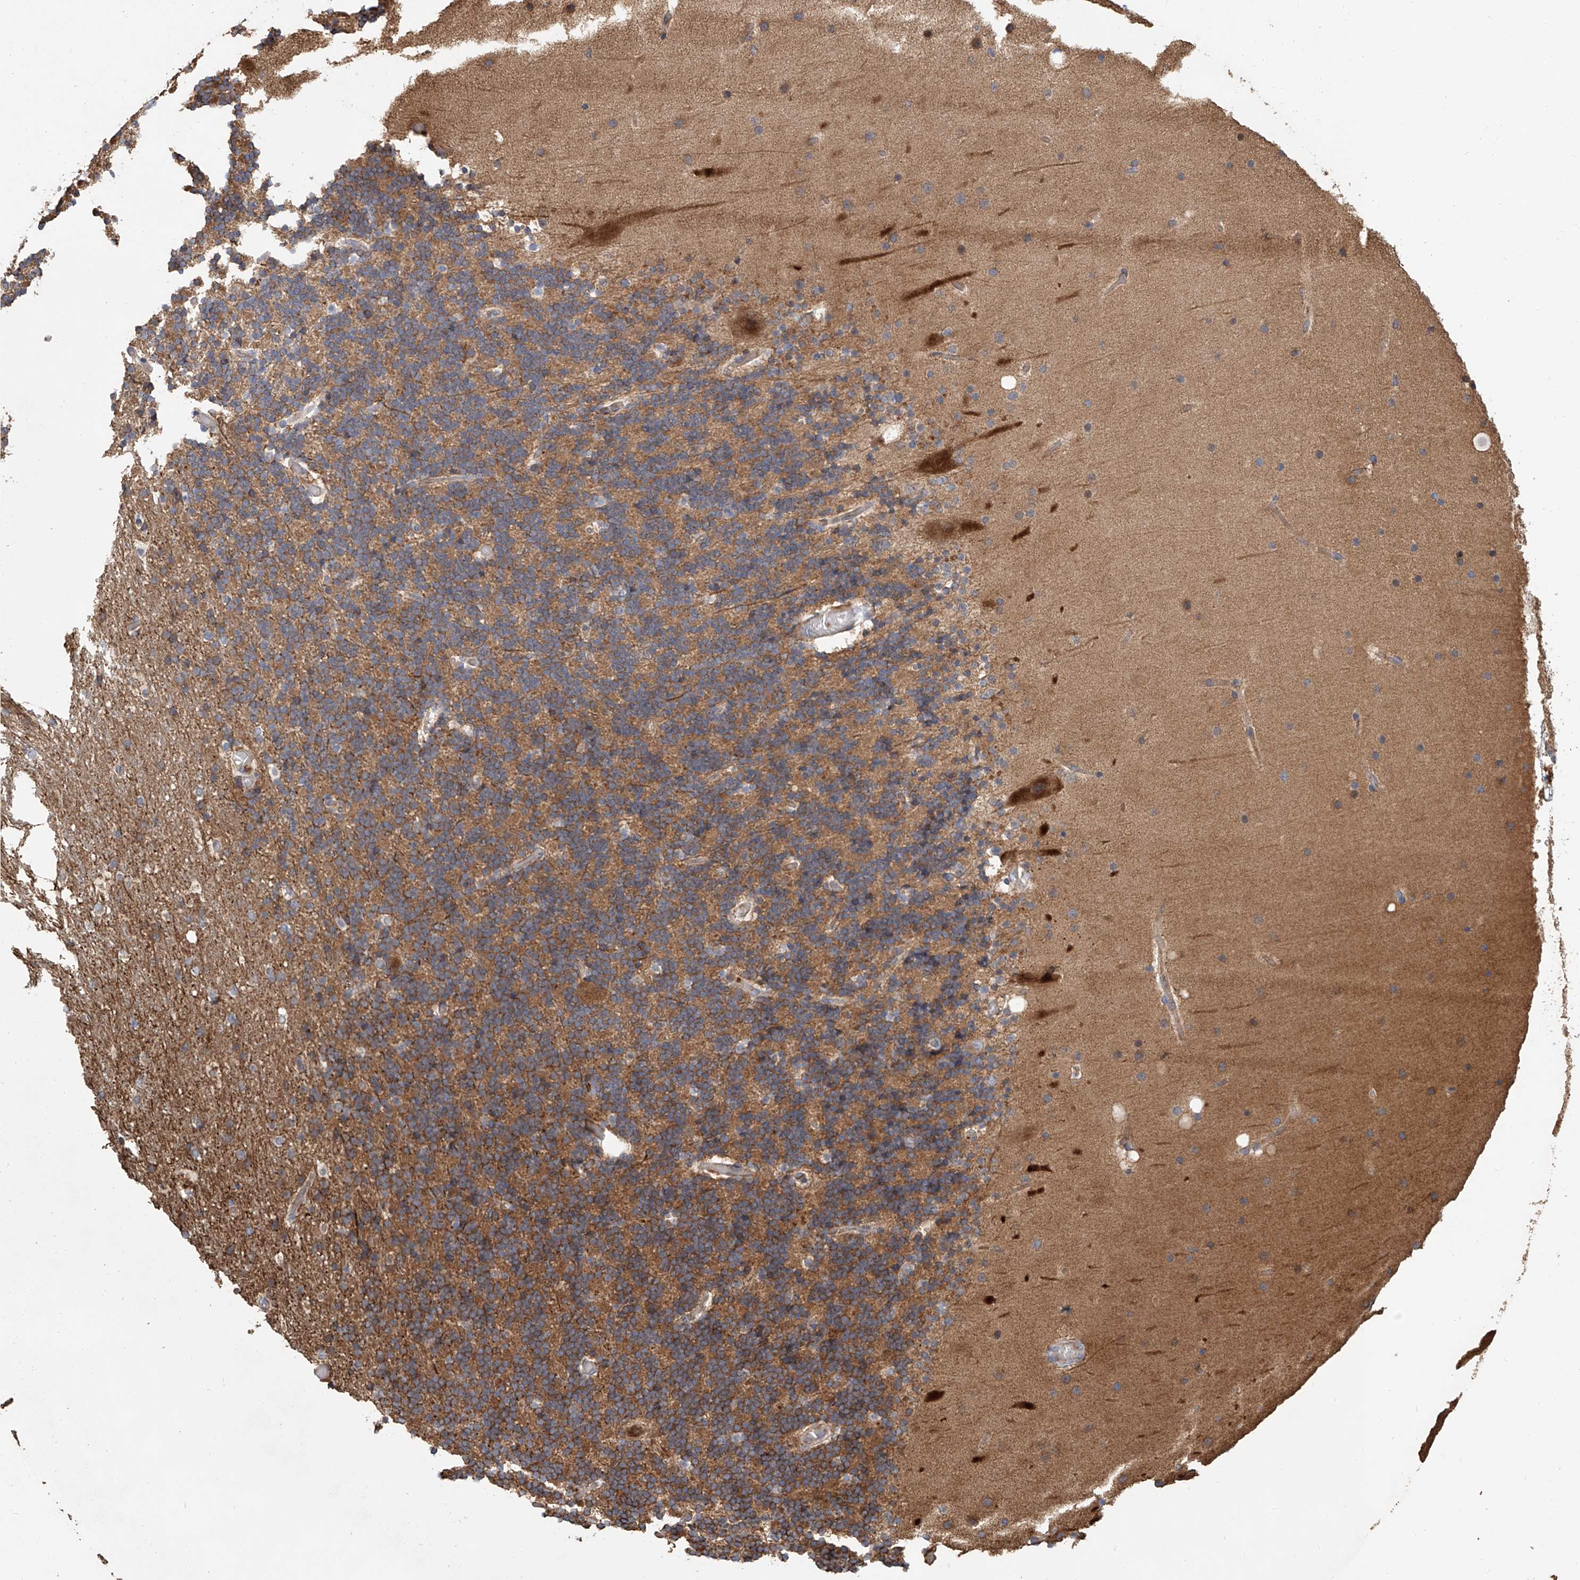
{"staining": {"intensity": "moderate", "quantity": "25%-75%", "location": "cytoplasmic/membranous"}, "tissue": "cerebellum", "cell_type": "Cells in granular layer", "image_type": "normal", "snomed": [{"axis": "morphology", "description": "Normal tissue, NOS"}, {"axis": "topography", "description": "Cerebellum"}], "caption": "Immunohistochemical staining of benign cerebellum demonstrates 25%-75% levels of moderate cytoplasmic/membranous protein staining in approximately 25%-75% of cells in granular layer. Immunohistochemistry stains the protein in brown and the nuclei are stained blue.", "gene": "HGSNAT", "patient": {"sex": "male", "age": 57}}